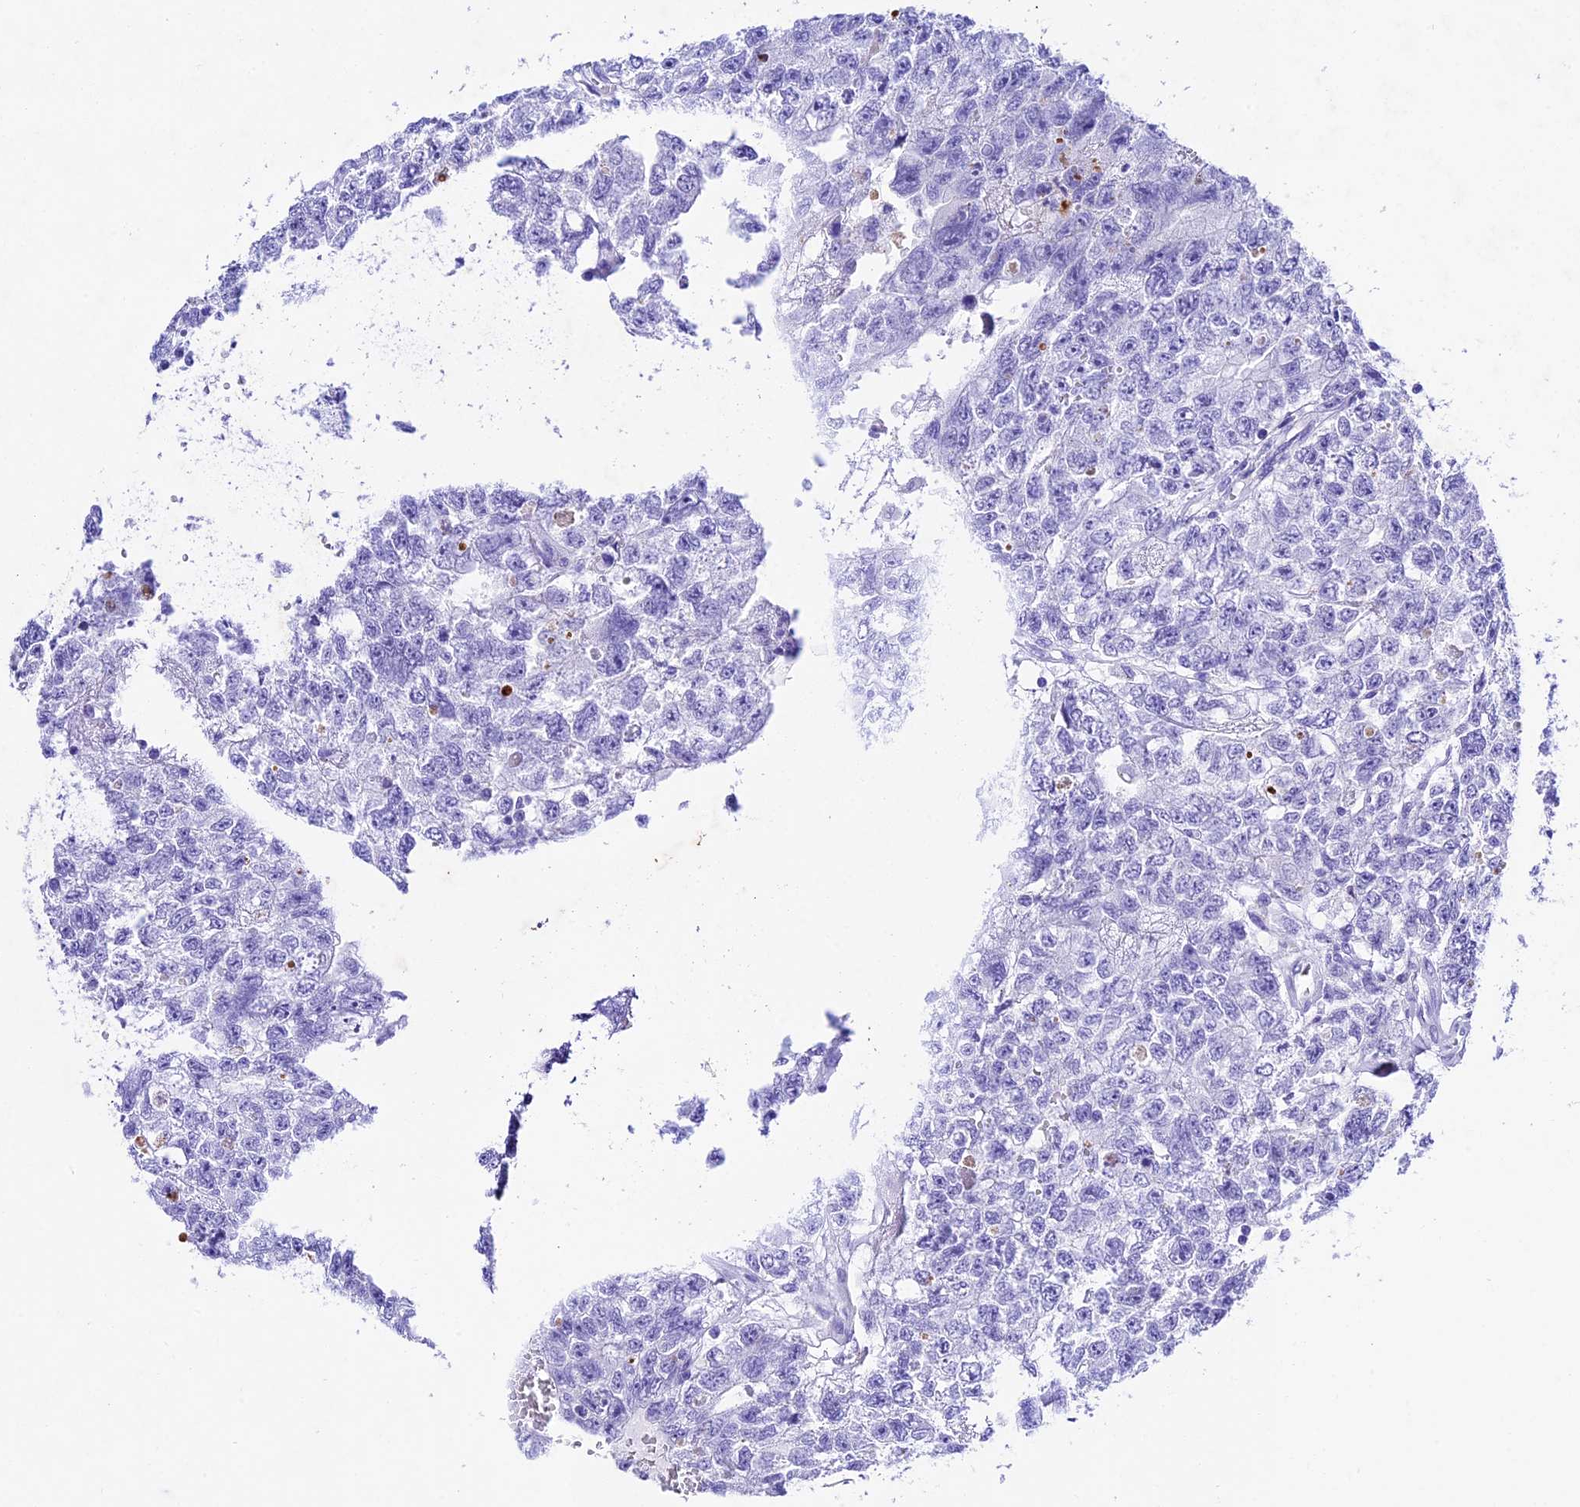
{"staining": {"intensity": "negative", "quantity": "none", "location": "none"}, "tissue": "testis cancer", "cell_type": "Tumor cells", "image_type": "cancer", "snomed": [{"axis": "morphology", "description": "Carcinoma, Embryonal, NOS"}, {"axis": "topography", "description": "Testis"}], "caption": "The photomicrograph exhibits no significant positivity in tumor cells of testis cancer (embryonal carcinoma).", "gene": "PSG11", "patient": {"sex": "male", "age": 26}}